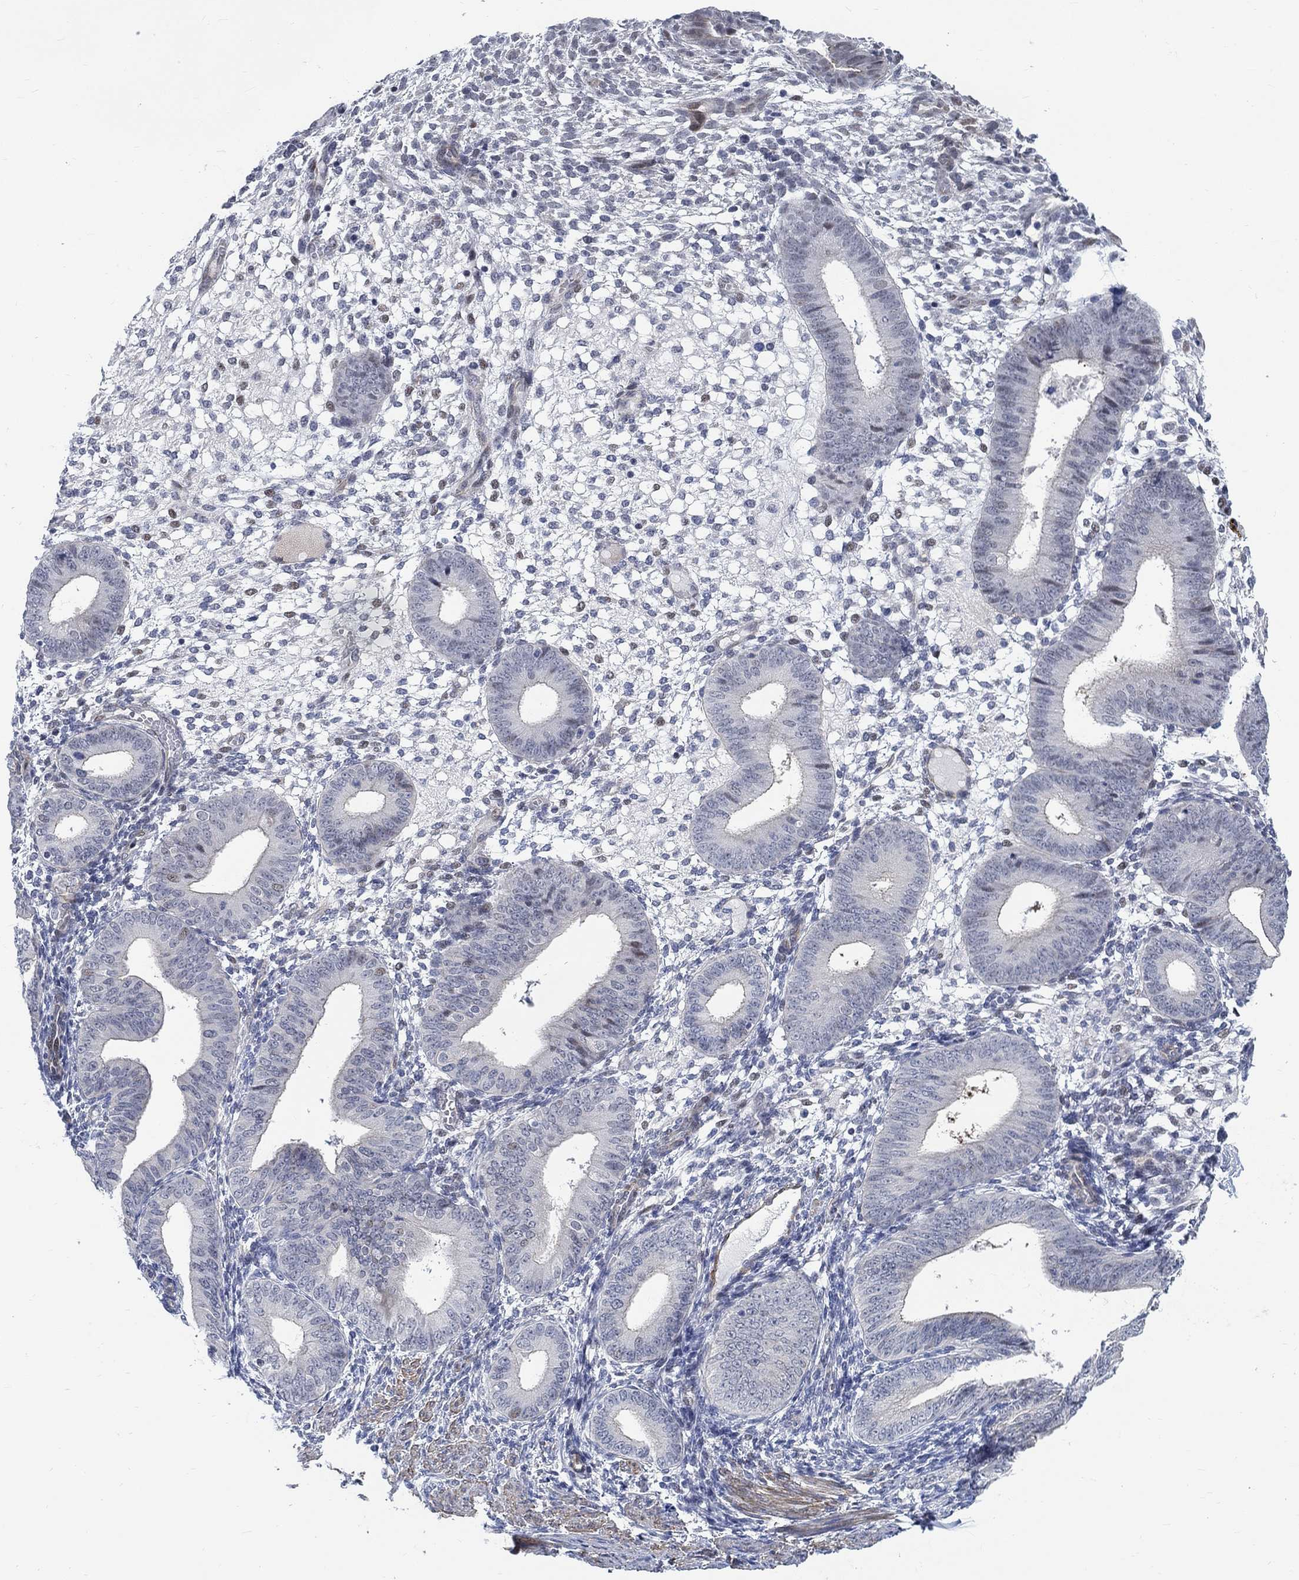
{"staining": {"intensity": "weak", "quantity": "<25%", "location": "nuclear"}, "tissue": "endometrium", "cell_type": "Cells in endometrial stroma", "image_type": "normal", "snomed": [{"axis": "morphology", "description": "Normal tissue, NOS"}, {"axis": "topography", "description": "Endometrium"}], "caption": "The histopathology image displays no significant staining in cells in endometrial stroma of endometrium. (Brightfield microscopy of DAB (3,3'-diaminobenzidine) immunohistochemistry (IHC) at high magnification).", "gene": "KCNH8", "patient": {"sex": "female", "age": 39}}